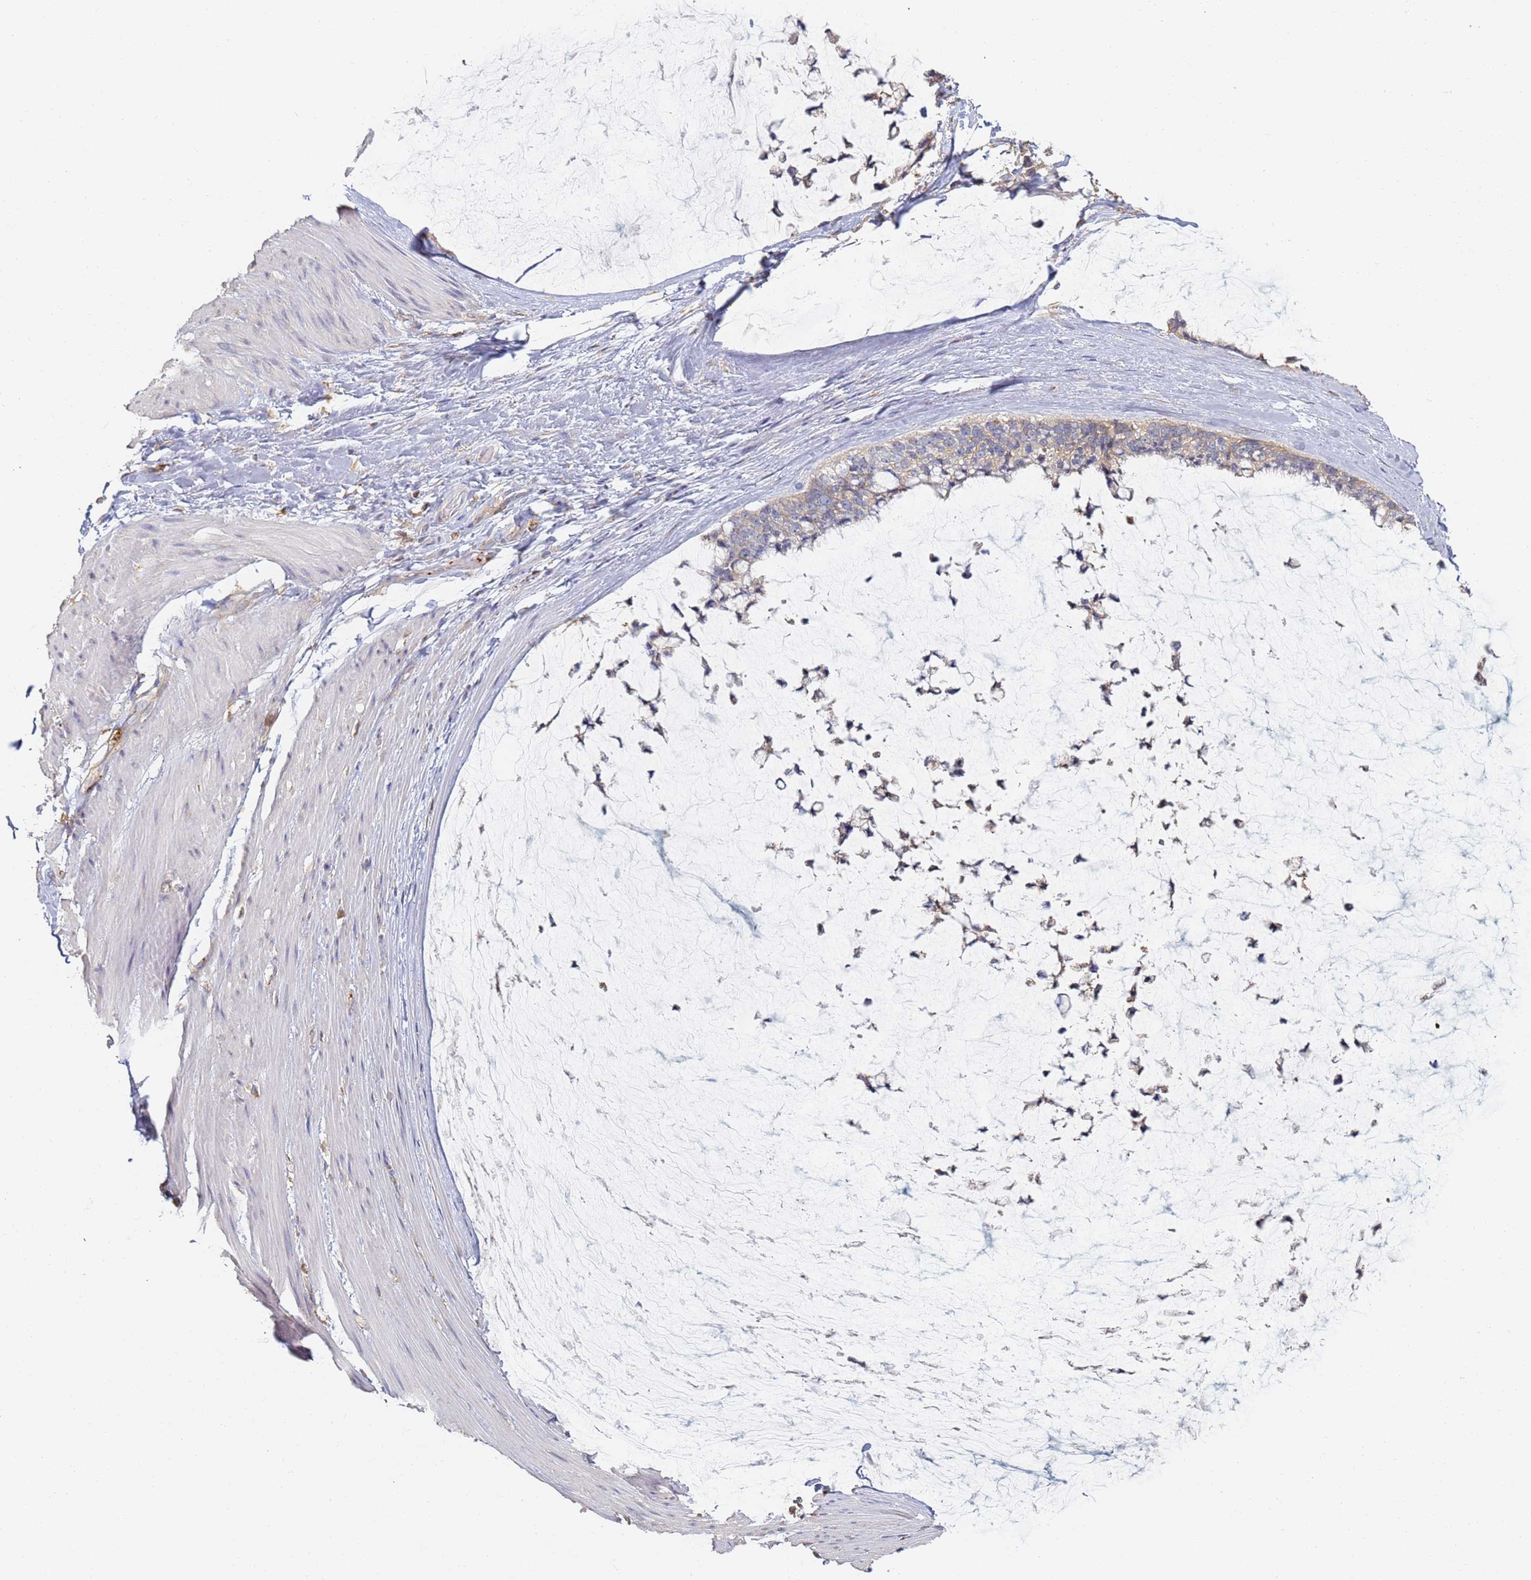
{"staining": {"intensity": "negative", "quantity": "none", "location": "none"}, "tissue": "ovarian cancer", "cell_type": "Tumor cells", "image_type": "cancer", "snomed": [{"axis": "morphology", "description": "Cystadenocarcinoma, mucinous, NOS"}, {"axis": "topography", "description": "Ovary"}], "caption": "A histopathology image of human ovarian cancer (mucinous cystadenocarcinoma) is negative for staining in tumor cells.", "gene": "BIN2", "patient": {"sex": "female", "age": 39}}